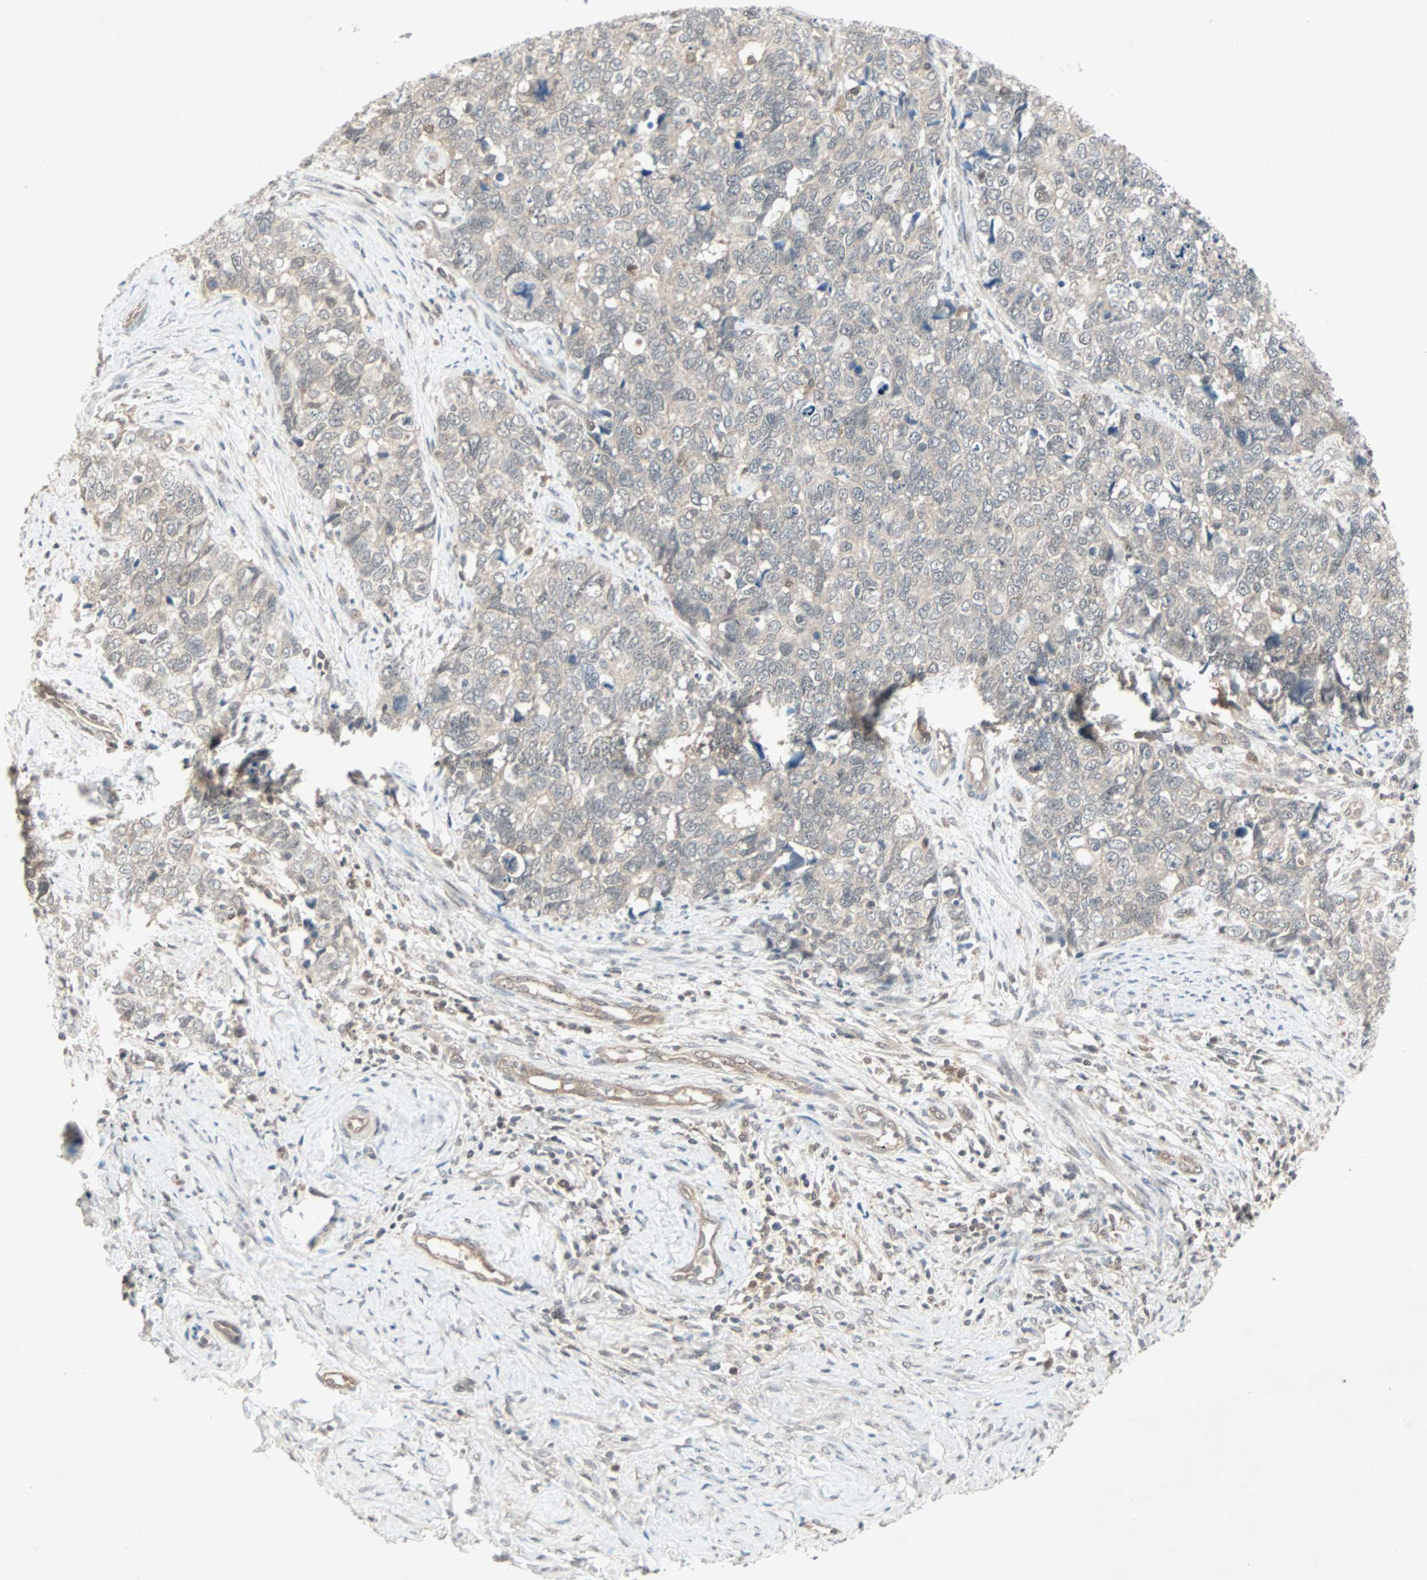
{"staining": {"intensity": "negative", "quantity": "none", "location": "none"}, "tissue": "cervical cancer", "cell_type": "Tumor cells", "image_type": "cancer", "snomed": [{"axis": "morphology", "description": "Squamous cell carcinoma, NOS"}, {"axis": "topography", "description": "Cervix"}], "caption": "There is no significant staining in tumor cells of cervical squamous cell carcinoma. (Immunohistochemistry (ihc), brightfield microscopy, high magnification).", "gene": "PTPA", "patient": {"sex": "female", "age": 63}}